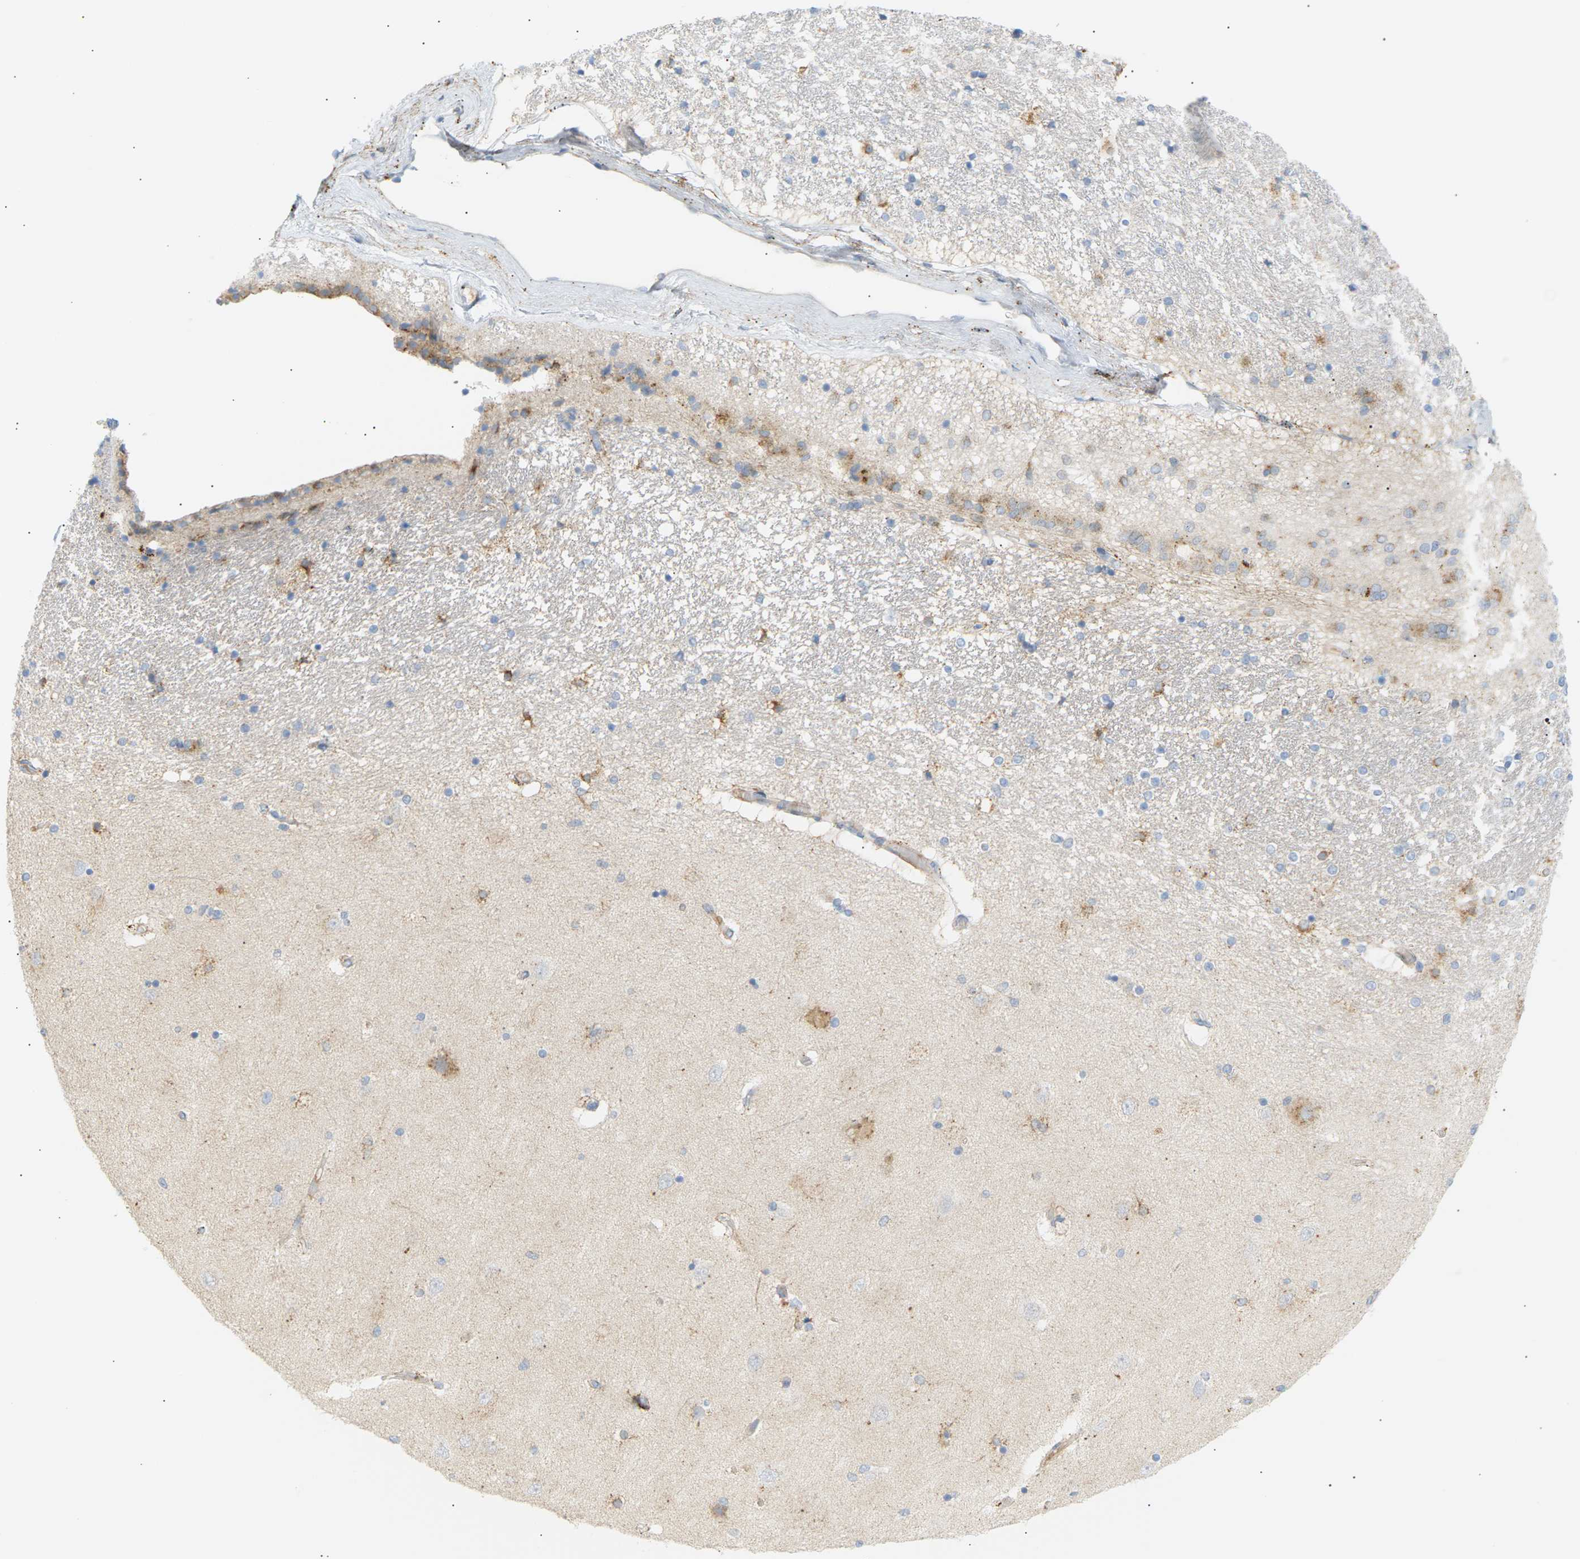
{"staining": {"intensity": "moderate", "quantity": "<25%", "location": "cytoplasmic/membranous"}, "tissue": "hippocampus", "cell_type": "Glial cells", "image_type": "normal", "snomed": [{"axis": "morphology", "description": "Normal tissue, NOS"}, {"axis": "topography", "description": "Hippocampus"}], "caption": "A low amount of moderate cytoplasmic/membranous positivity is present in approximately <25% of glial cells in benign hippocampus.", "gene": "CLU", "patient": {"sex": "female", "age": 54}}